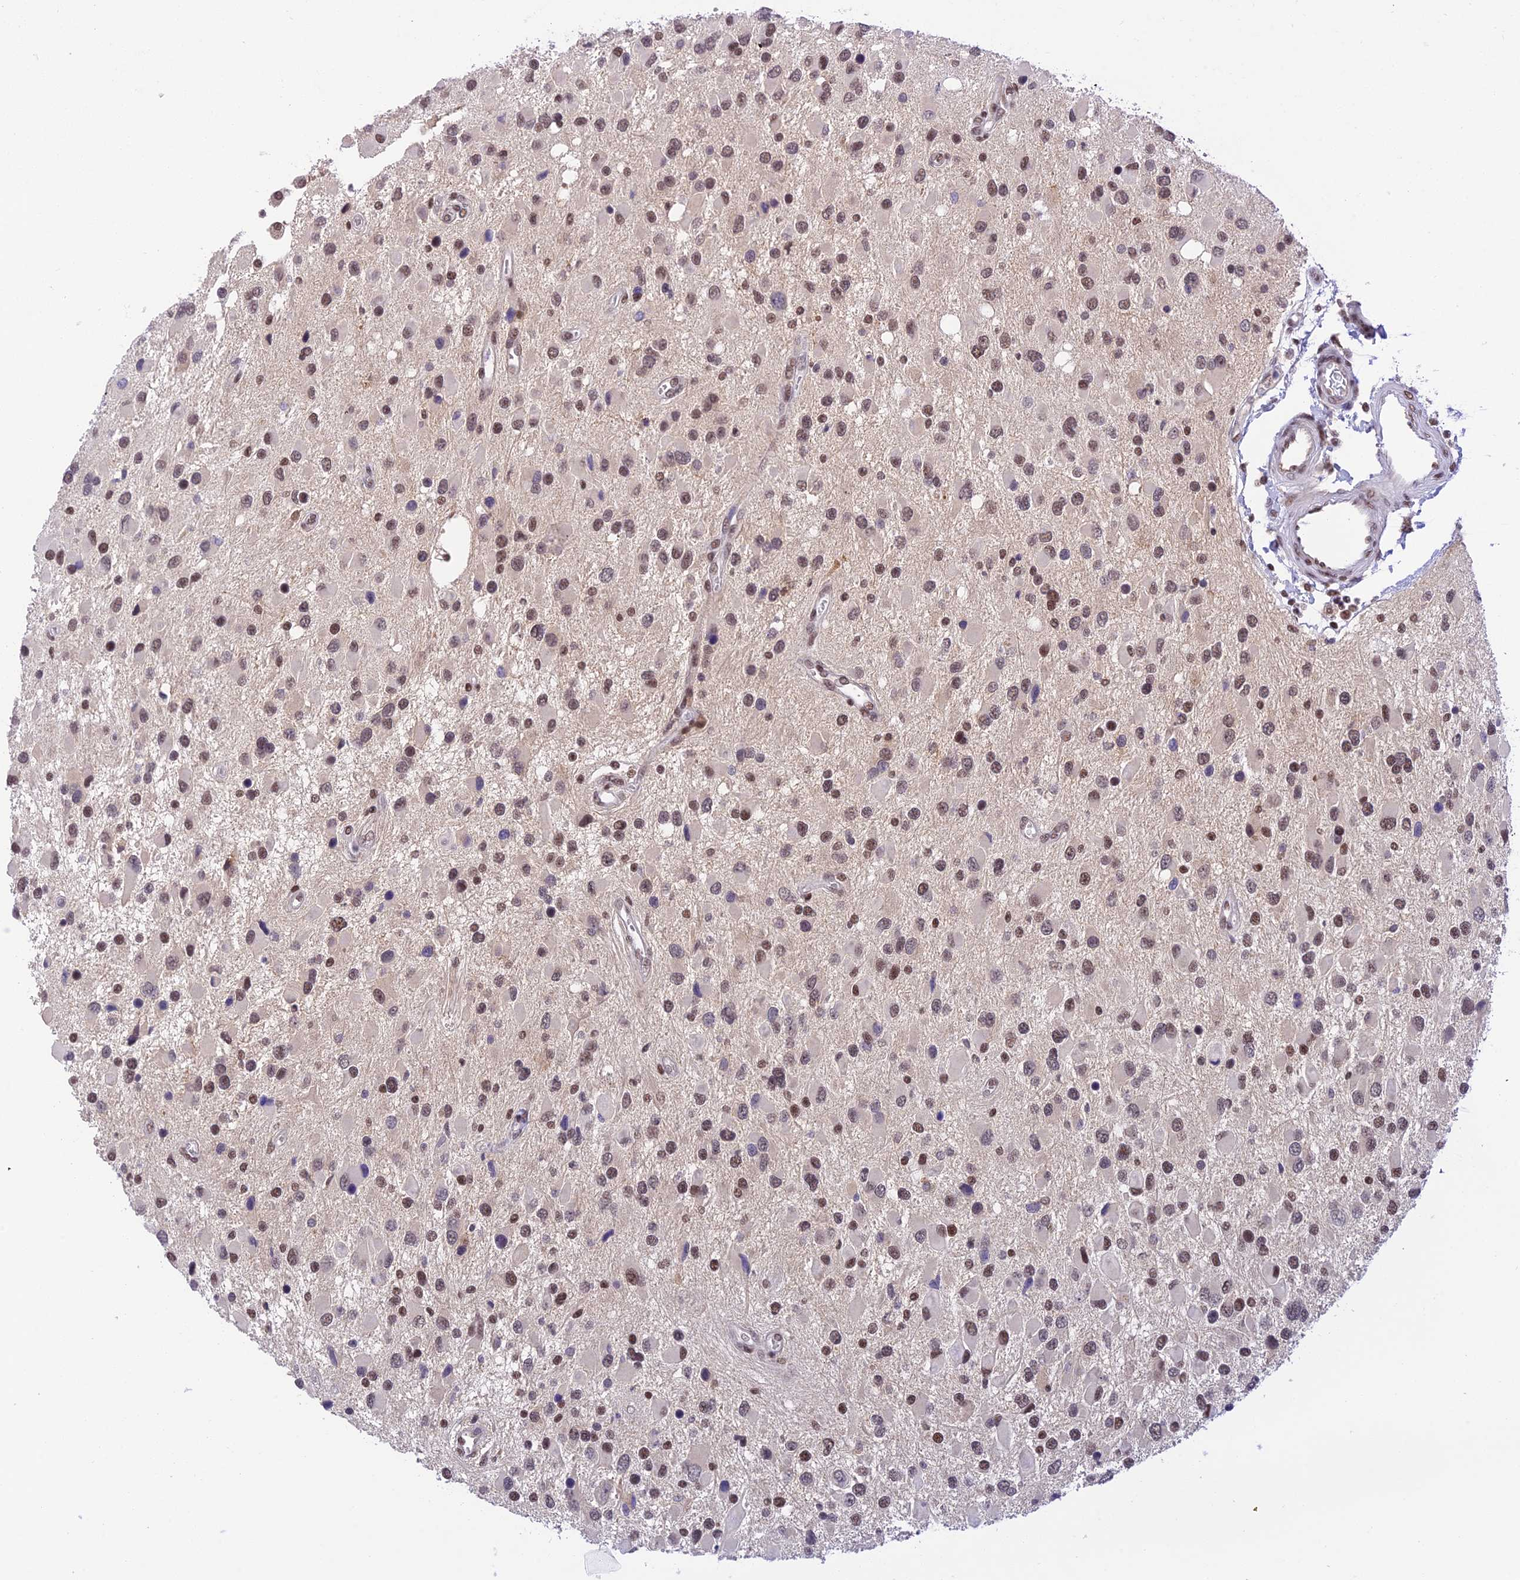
{"staining": {"intensity": "moderate", "quantity": "25%-75%", "location": "nuclear"}, "tissue": "glioma", "cell_type": "Tumor cells", "image_type": "cancer", "snomed": [{"axis": "morphology", "description": "Glioma, malignant, High grade"}, {"axis": "topography", "description": "Brain"}], "caption": "High-magnification brightfield microscopy of glioma stained with DAB (3,3'-diaminobenzidine) (brown) and counterstained with hematoxylin (blue). tumor cells exhibit moderate nuclear staining is seen in approximately25%-75% of cells.", "gene": "THAP11", "patient": {"sex": "male", "age": 53}}